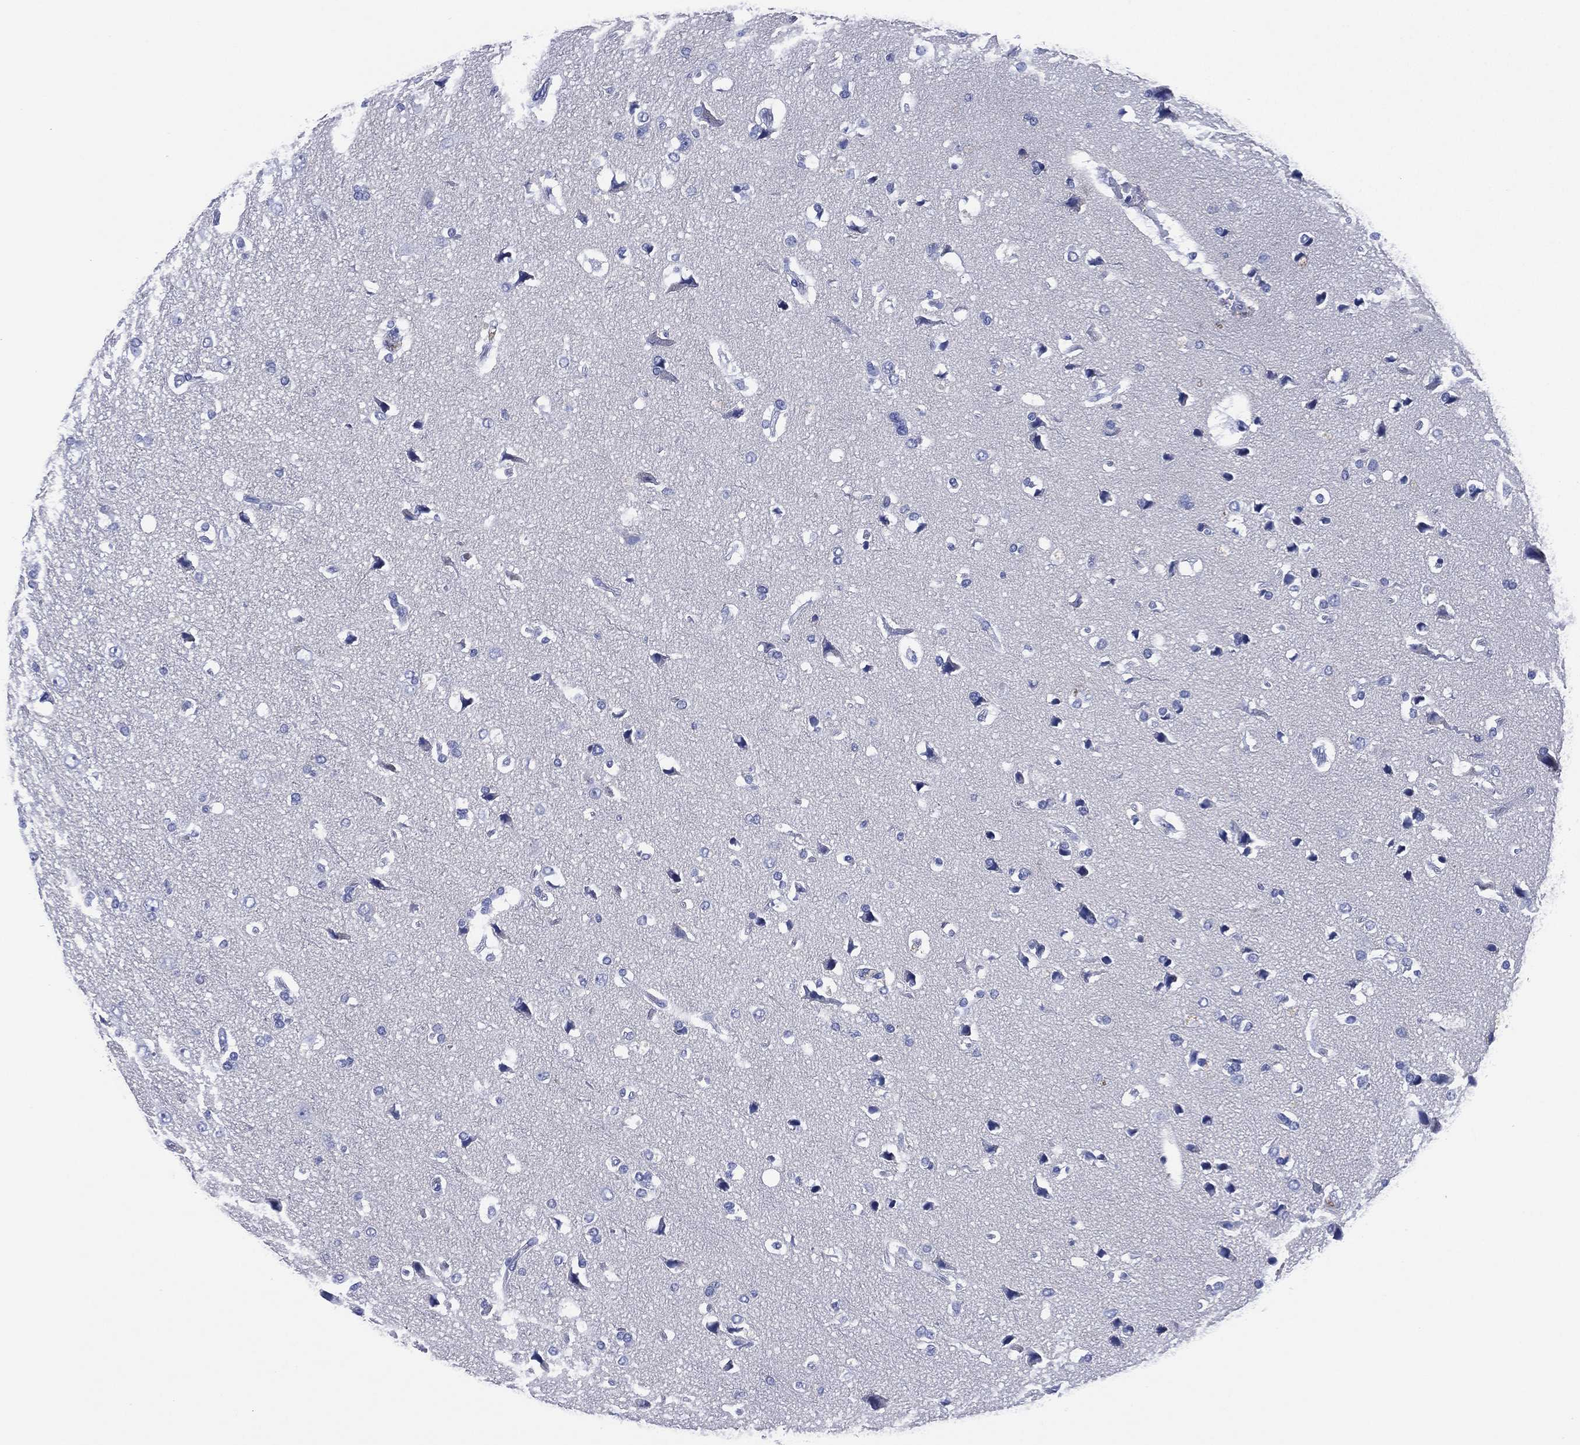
{"staining": {"intensity": "negative", "quantity": "none", "location": "none"}, "tissue": "glioma", "cell_type": "Tumor cells", "image_type": "cancer", "snomed": [{"axis": "morphology", "description": "Glioma, malignant, High grade"}, {"axis": "topography", "description": "Brain"}], "caption": "Immunohistochemistry (IHC) of high-grade glioma (malignant) reveals no positivity in tumor cells. (IHC, brightfield microscopy, high magnification).", "gene": "SLC9C2", "patient": {"sex": "female", "age": 63}}